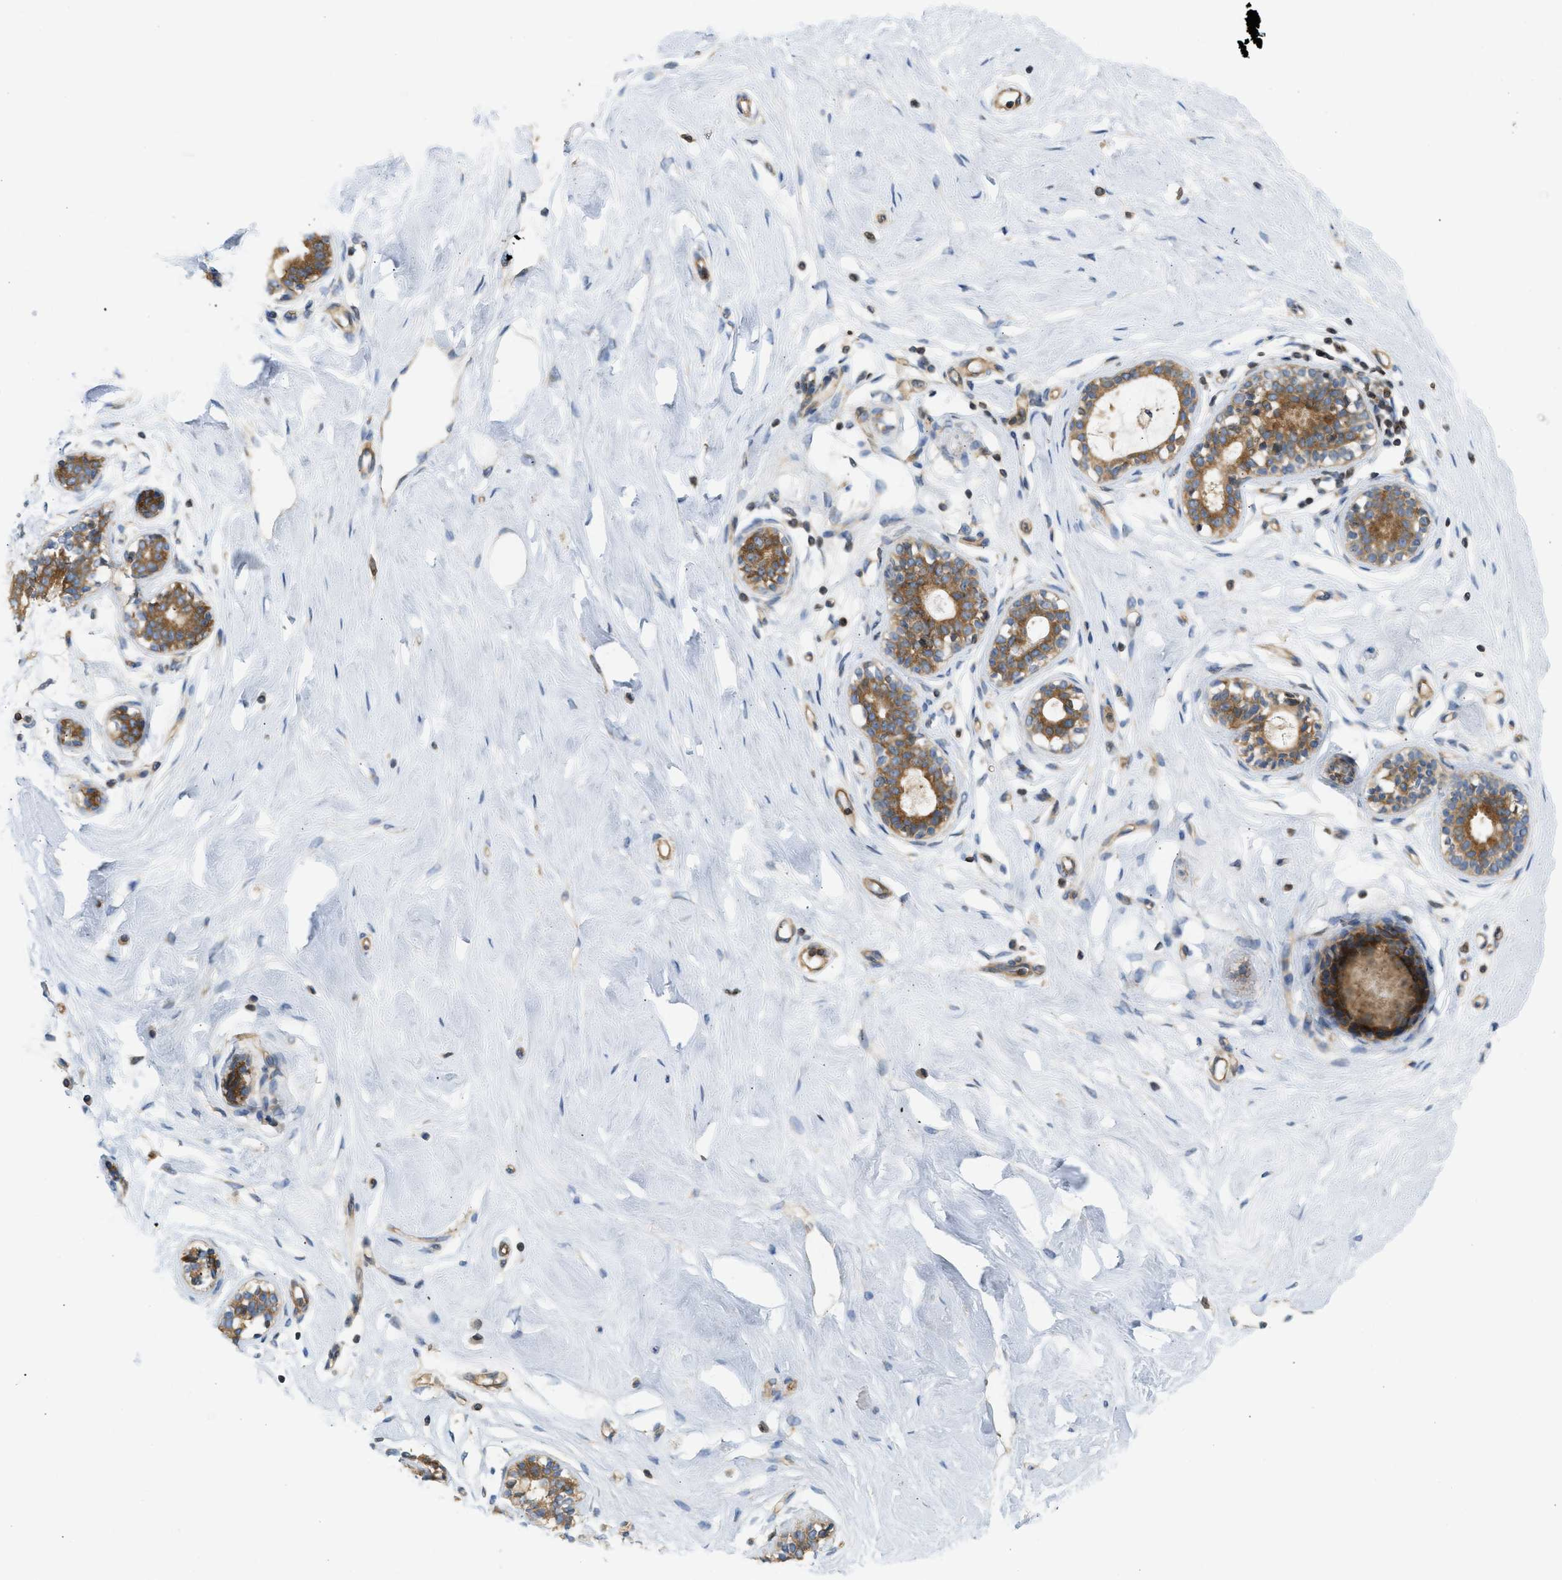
{"staining": {"intensity": "weak", "quantity": ">75%", "location": "cytoplasmic/membranous"}, "tissue": "breast", "cell_type": "Adipocytes", "image_type": "normal", "snomed": [{"axis": "morphology", "description": "Normal tissue, NOS"}, {"axis": "topography", "description": "Breast"}], "caption": "Immunohistochemistry photomicrograph of unremarkable breast stained for a protein (brown), which shows low levels of weak cytoplasmic/membranous positivity in about >75% of adipocytes.", "gene": "STRN", "patient": {"sex": "female", "age": 23}}